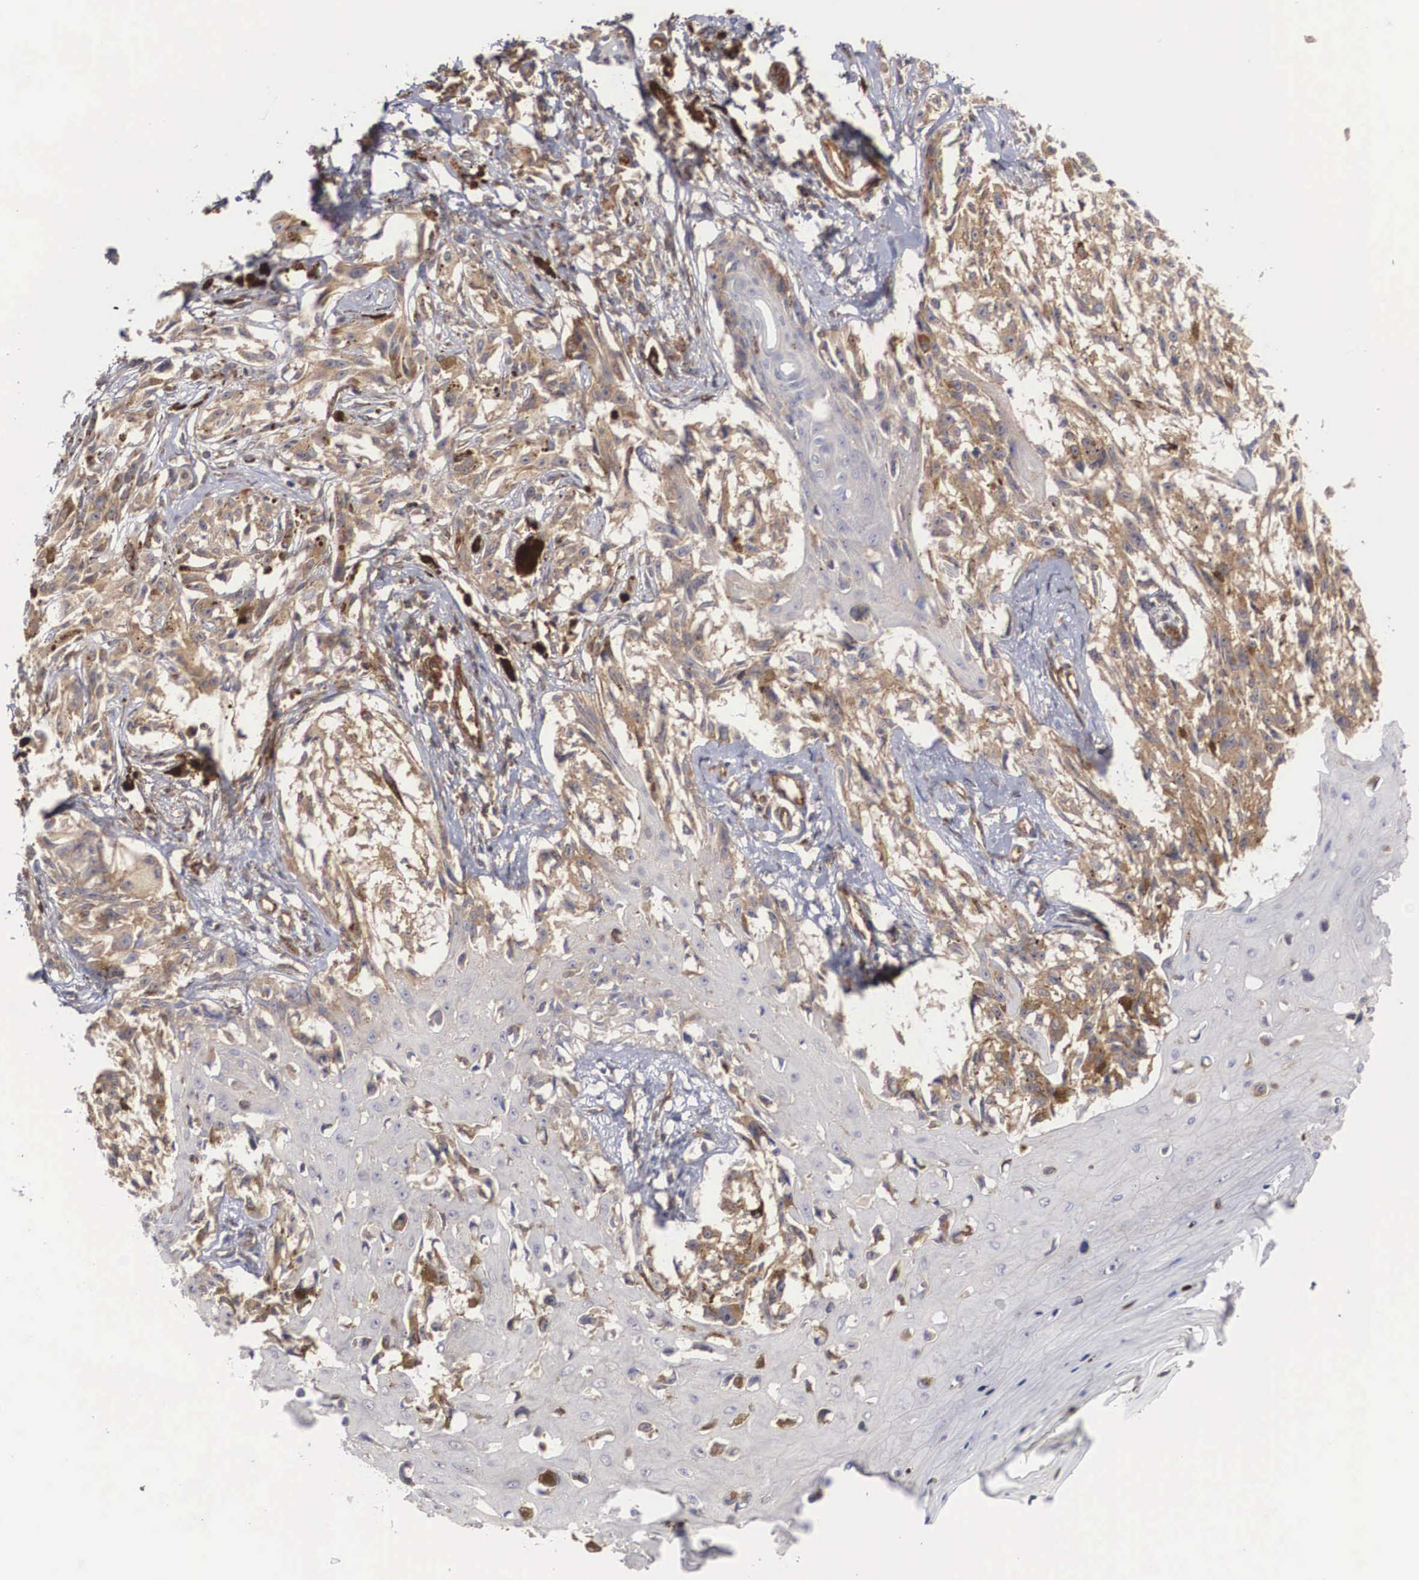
{"staining": {"intensity": "moderate", "quantity": ">75%", "location": "cytoplasmic/membranous"}, "tissue": "melanoma", "cell_type": "Tumor cells", "image_type": "cancer", "snomed": [{"axis": "morphology", "description": "Malignant melanoma, NOS"}, {"axis": "topography", "description": "Skin"}], "caption": "This is an image of immunohistochemistry (IHC) staining of malignant melanoma, which shows moderate staining in the cytoplasmic/membranous of tumor cells.", "gene": "ARMCX4", "patient": {"sex": "female", "age": 82}}